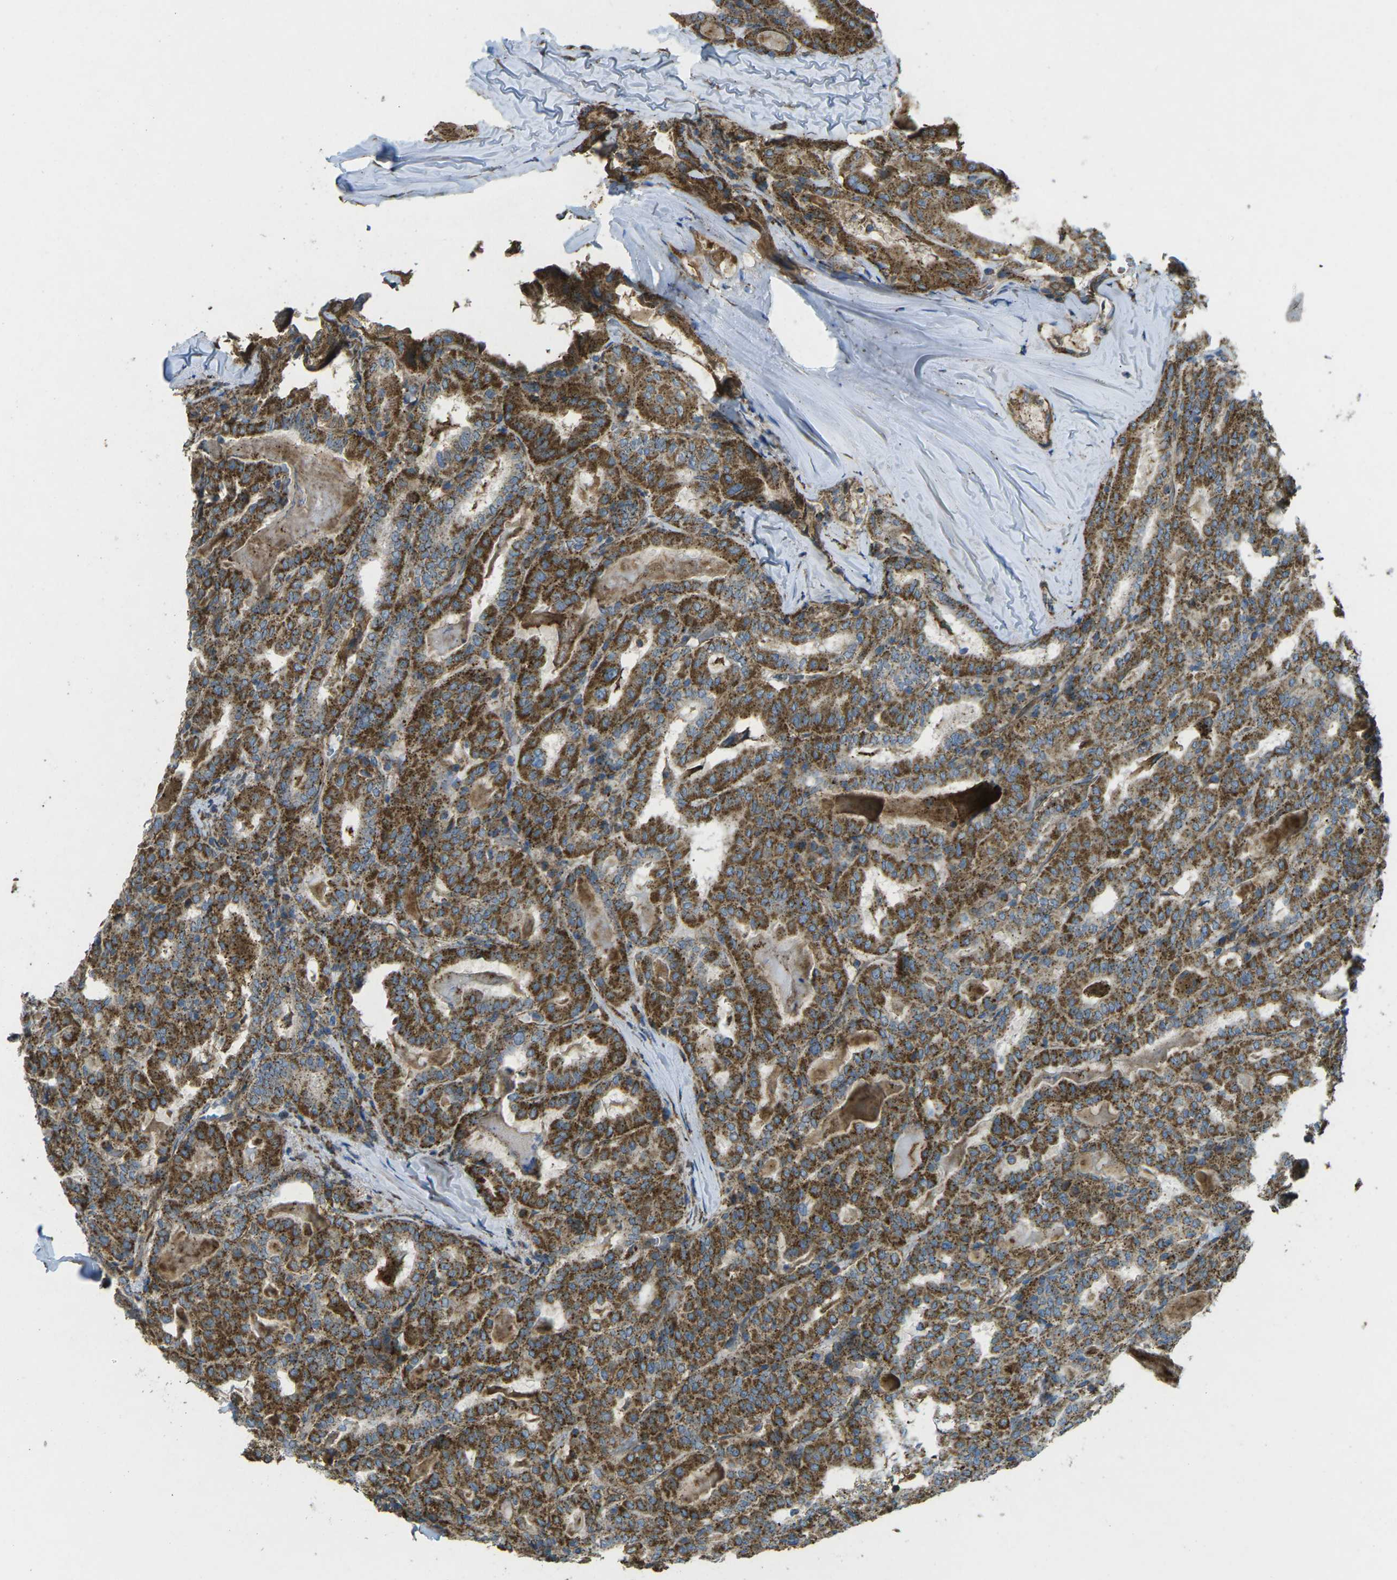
{"staining": {"intensity": "strong", "quantity": ">75%", "location": "cytoplasmic/membranous"}, "tissue": "thyroid cancer", "cell_type": "Tumor cells", "image_type": "cancer", "snomed": [{"axis": "morphology", "description": "Papillary adenocarcinoma, NOS"}, {"axis": "topography", "description": "Thyroid gland"}], "caption": "An immunohistochemistry histopathology image of tumor tissue is shown. Protein staining in brown shows strong cytoplasmic/membranous positivity in papillary adenocarcinoma (thyroid) within tumor cells. (Brightfield microscopy of DAB IHC at high magnification).", "gene": "CHMP3", "patient": {"sex": "female", "age": 42}}